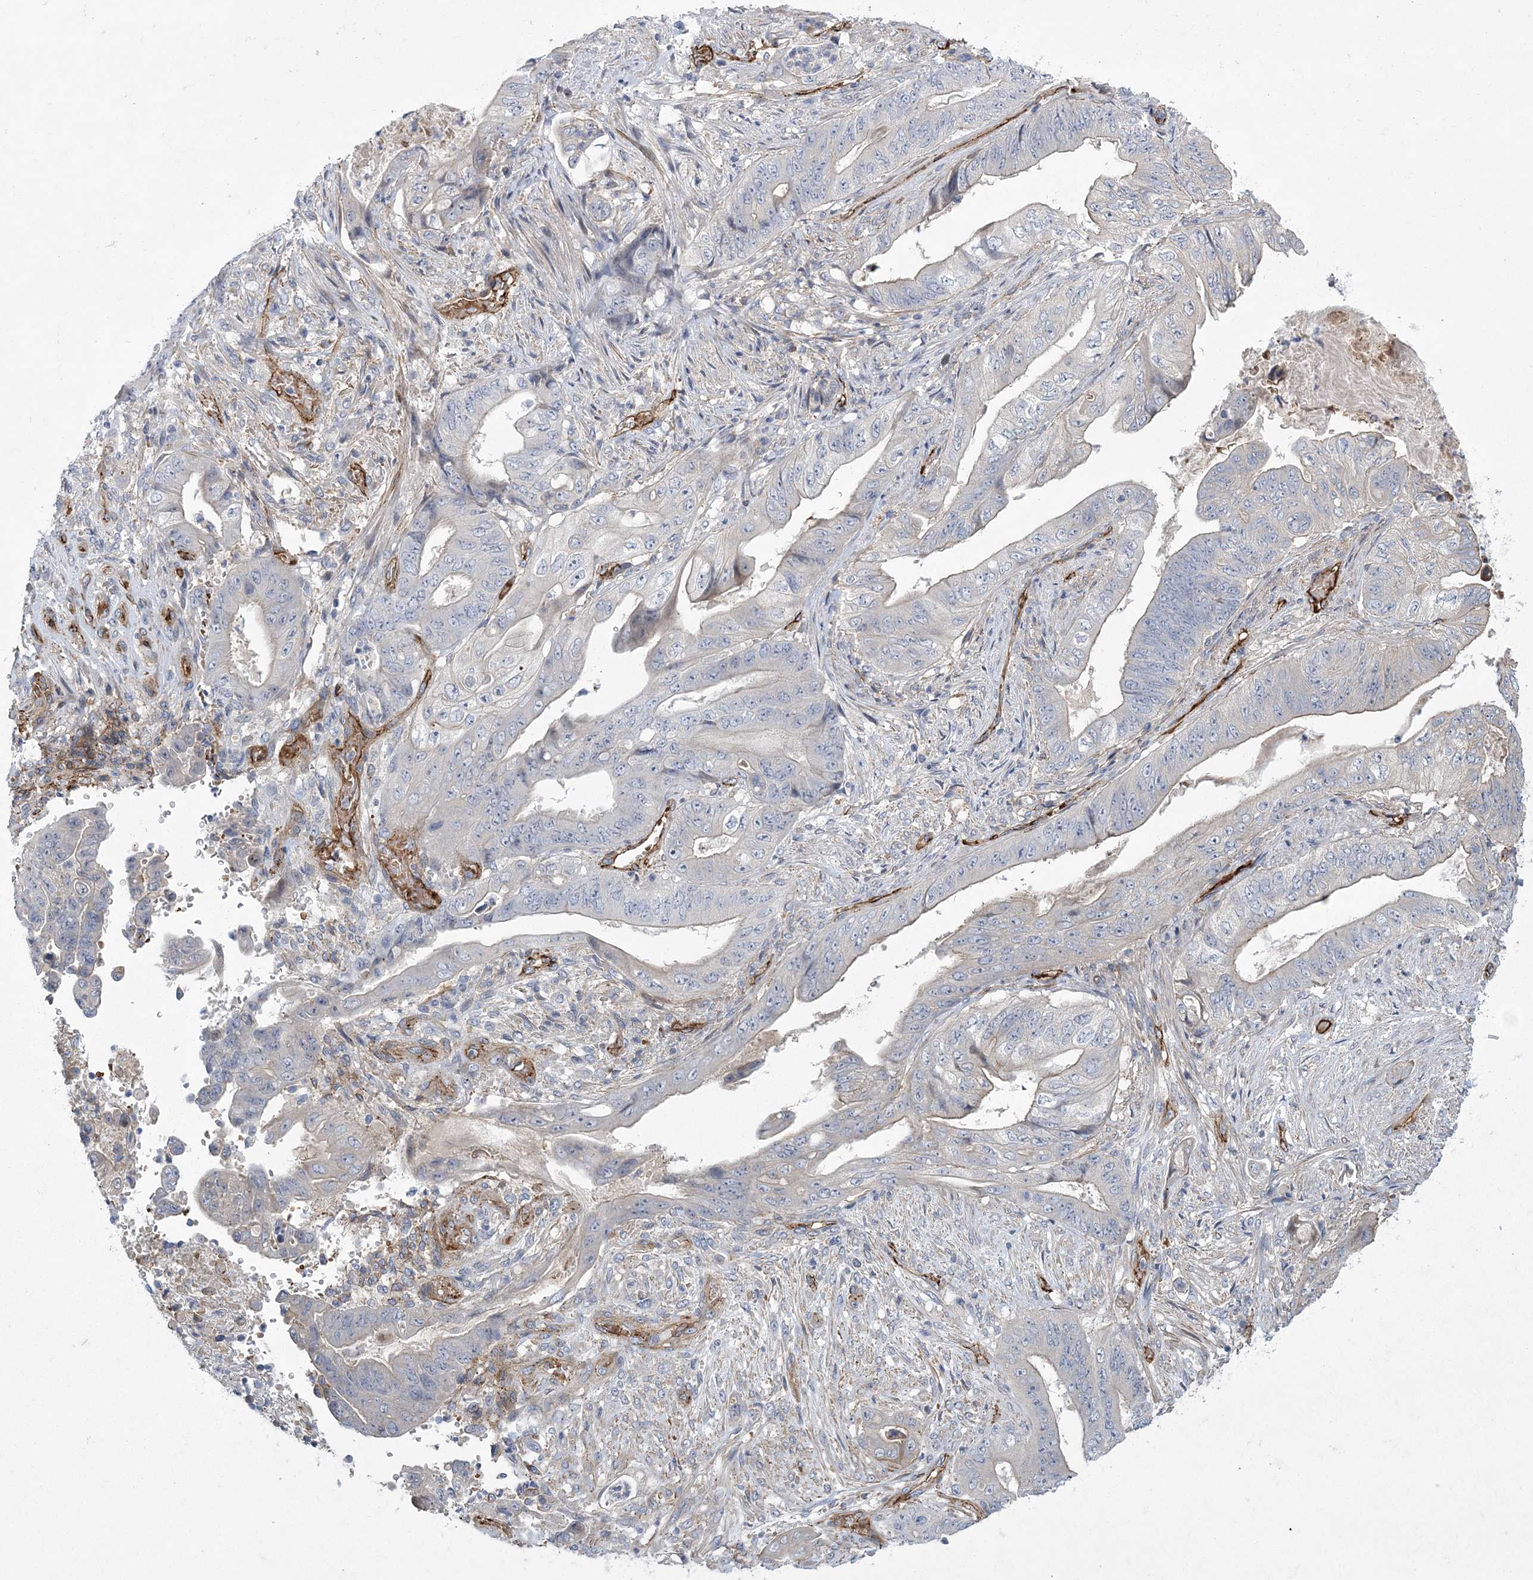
{"staining": {"intensity": "negative", "quantity": "none", "location": "none"}, "tissue": "stomach cancer", "cell_type": "Tumor cells", "image_type": "cancer", "snomed": [{"axis": "morphology", "description": "Adenocarcinoma, NOS"}, {"axis": "topography", "description": "Stomach"}], "caption": "A high-resolution photomicrograph shows immunohistochemistry staining of adenocarcinoma (stomach), which displays no significant staining in tumor cells.", "gene": "CALN1", "patient": {"sex": "female", "age": 73}}